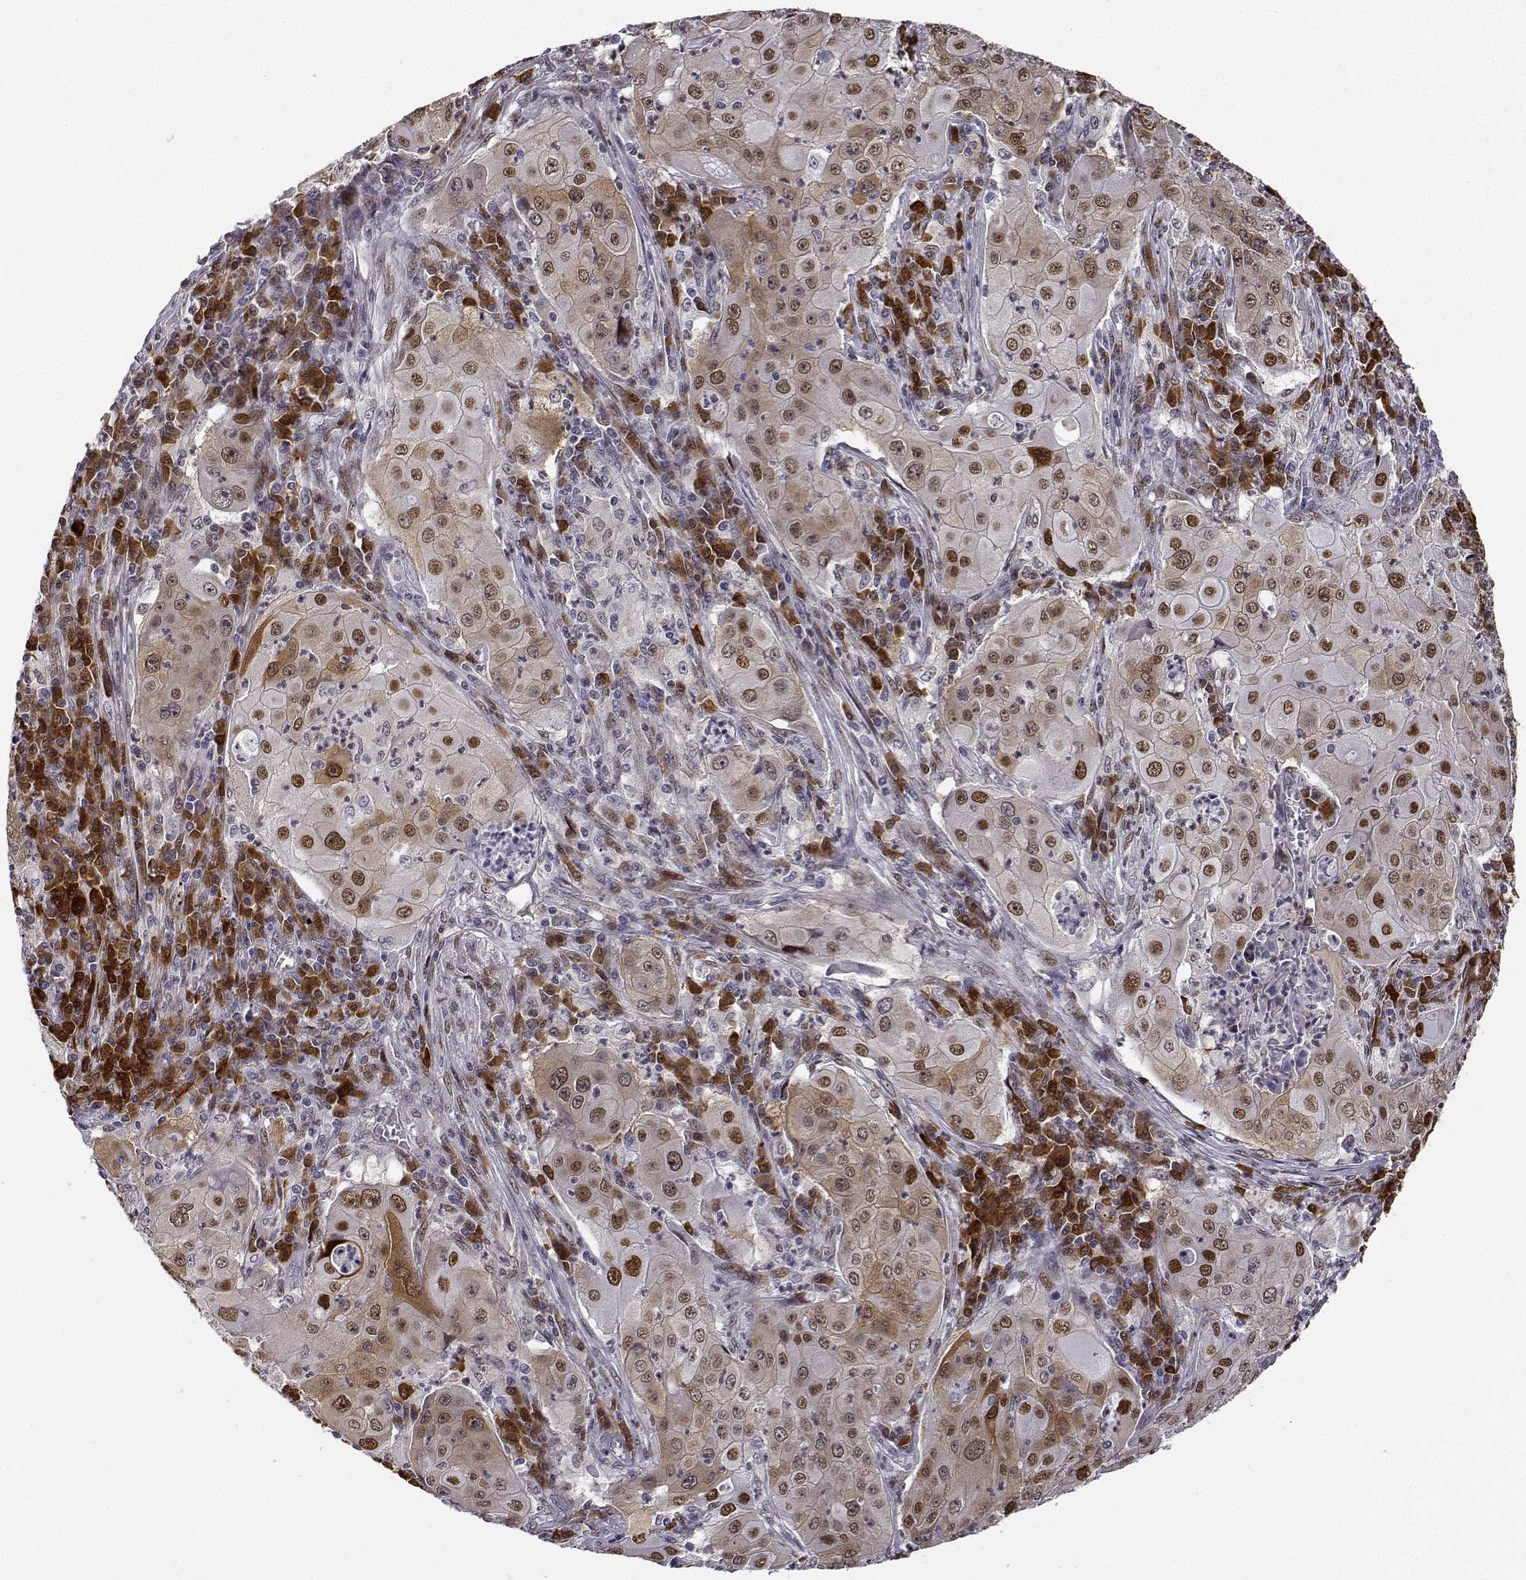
{"staining": {"intensity": "moderate", "quantity": ">75%", "location": "cytoplasmic/membranous,nuclear"}, "tissue": "lung cancer", "cell_type": "Tumor cells", "image_type": "cancer", "snomed": [{"axis": "morphology", "description": "Squamous cell carcinoma, NOS"}, {"axis": "topography", "description": "Lung"}], "caption": "Protein positivity by IHC exhibits moderate cytoplasmic/membranous and nuclear positivity in approximately >75% of tumor cells in lung squamous cell carcinoma. (brown staining indicates protein expression, while blue staining denotes nuclei).", "gene": "PHGDH", "patient": {"sex": "female", "age": 59}}